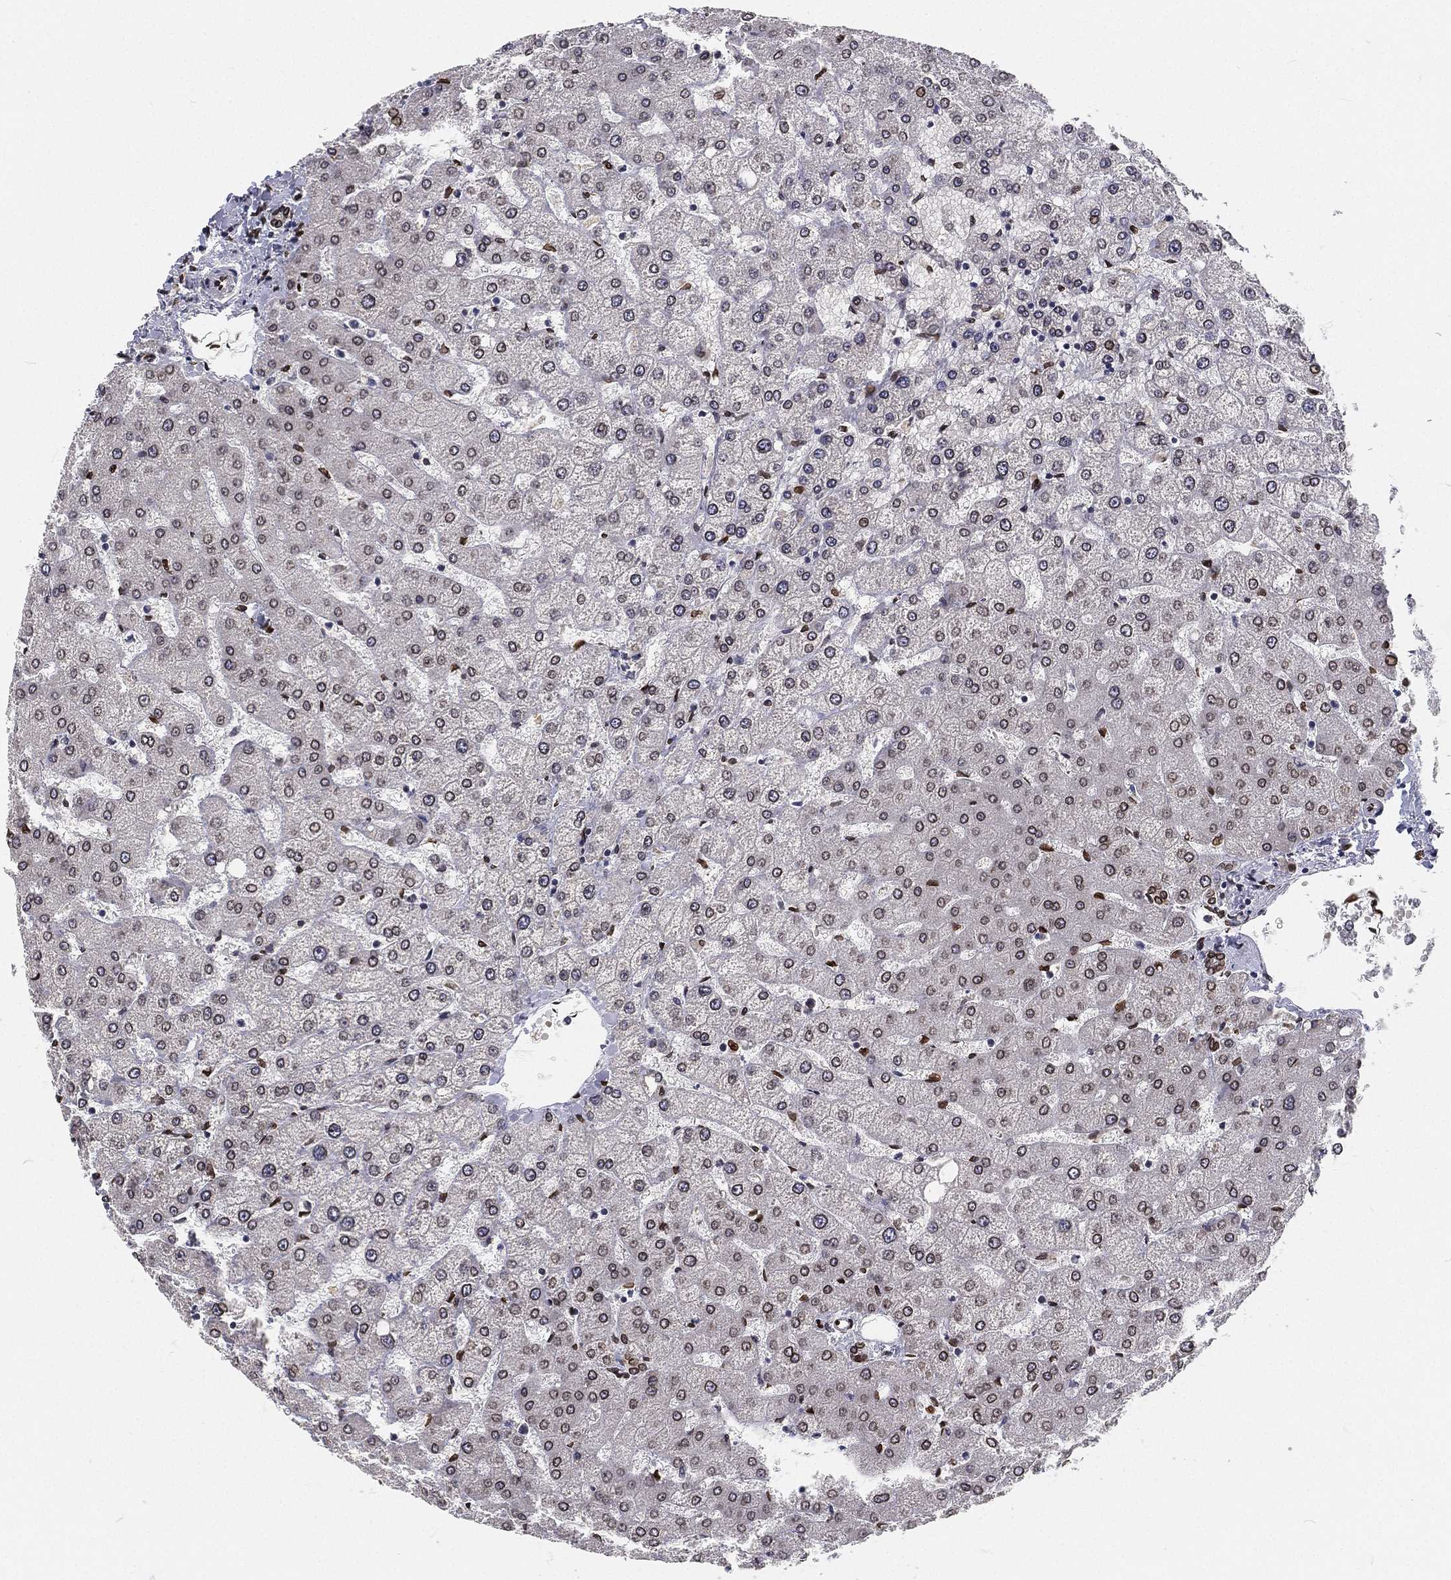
{"staining": {"intensity": "strong", "quantity": ">75%", "location": "cytoplasmic/membranous,nuclear"}, "tissue": "liver", "cell_type": "Cholangiocytes", "image_type": "normal", "snomed": [{"axis": "morphology", "description": "Normal tissue, NOS"}, {"axis": "topography", "description": "Liver"}], "caption": "Immunohistochemistry (IHC) staining of unremarkable liver, which shows high levels of strong cytoplasmic/membranous,nuclear expression in about >75% of cholangiocytes indicating strong cytoplasmic/membranous,nuclear protein expression. The staining was performed using DAB (brown) for protein detection and nuclei were counterstained in hematoxylin (blue).", "gene": "PALB2", "patient": {"sex": "female", "age": 54}}